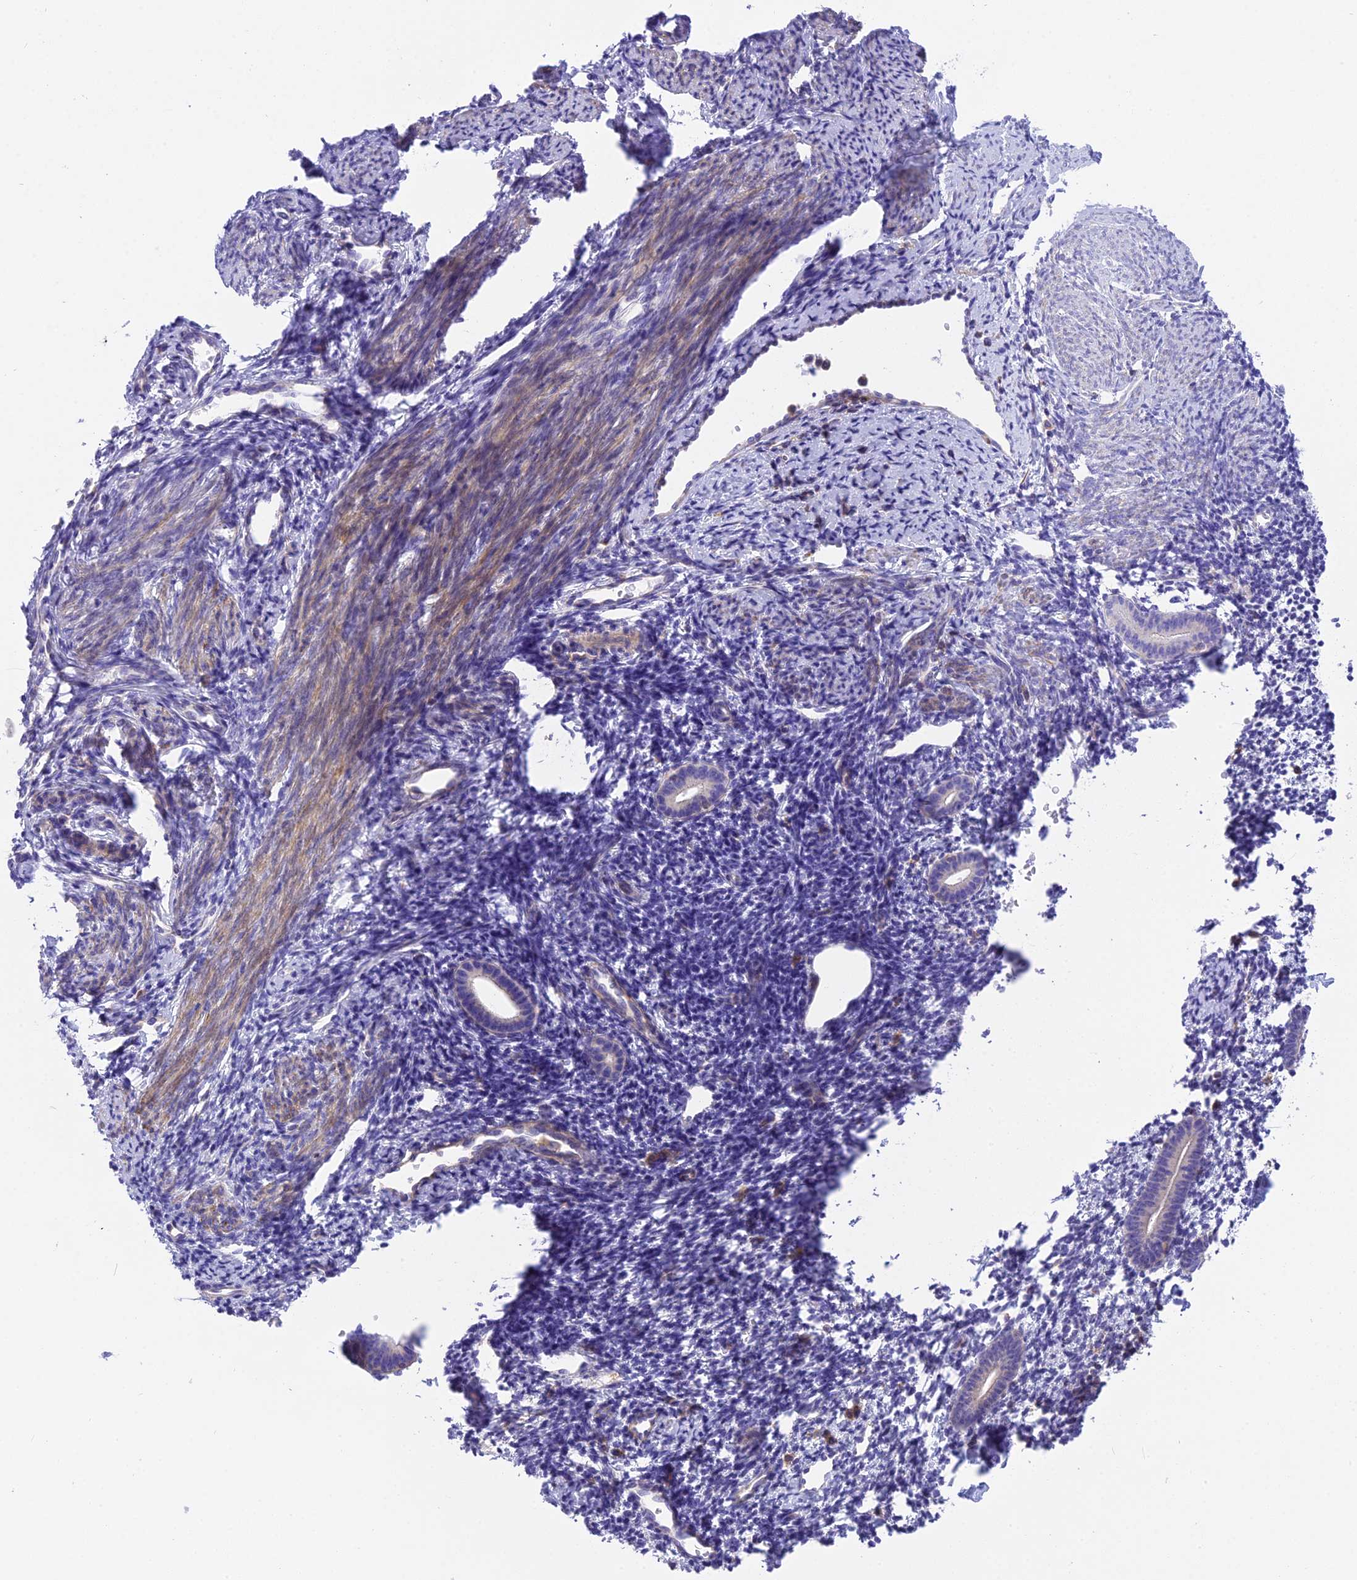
{"staining": {"intensity": "negative", "quantity": "none", "location": "none"}, "tissue": "endometrium", "cell_type": "Cells in endometrial stroma", "image_type": "normal", "snomed": [{"axis": "morphology", "description": "Normal tissue, NOS"}, {"axis": "topography", "description": "Endometrium"}], "caption": "An immunohistochemistry (IHC) micrograph of benign endometrium is shown. There is no staining in cells in endometrial stroma of endometrium. (DAB IHC with hematoxylin counter stain).", "gene": "CORO7", "patient": {"sex": "female", "age": 56}}